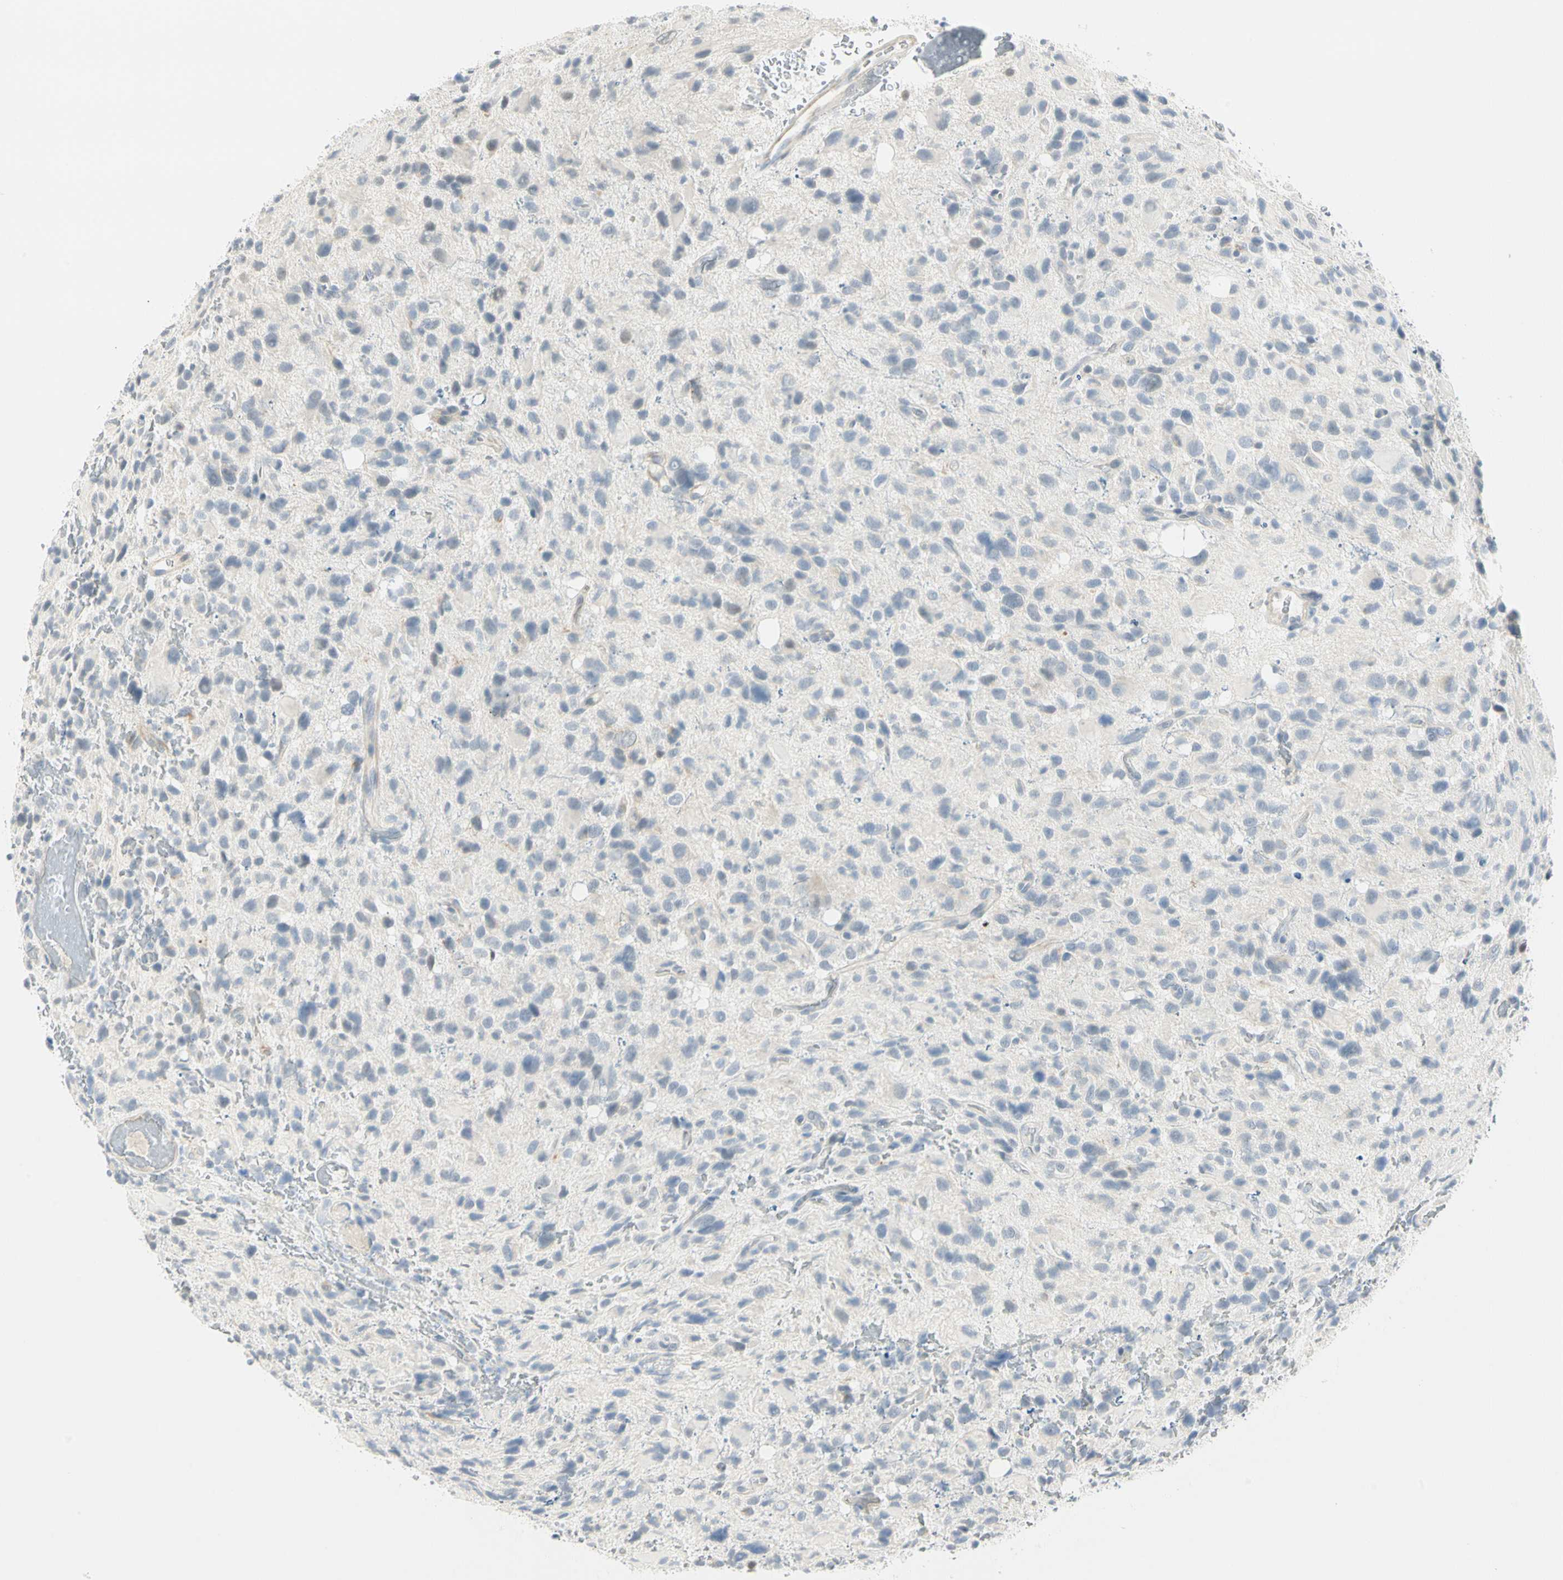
{"staining": {"intensity": "negative", "quantity": "none", "location": "none"}, "tissue": "glioma", "cell_type": "Tumor cells", "image_type": "cancer", "snomed": [{"axis": "morphology", "description": "Glioma, malignant, High grade"}, {"axis": "topography", "description": "Brain"}], "caption": "Image shows no protein positivity in tumor cells of glioma tissue.", "gene": "MLLT10", "patient": {"sex": "male", "age": 48}}